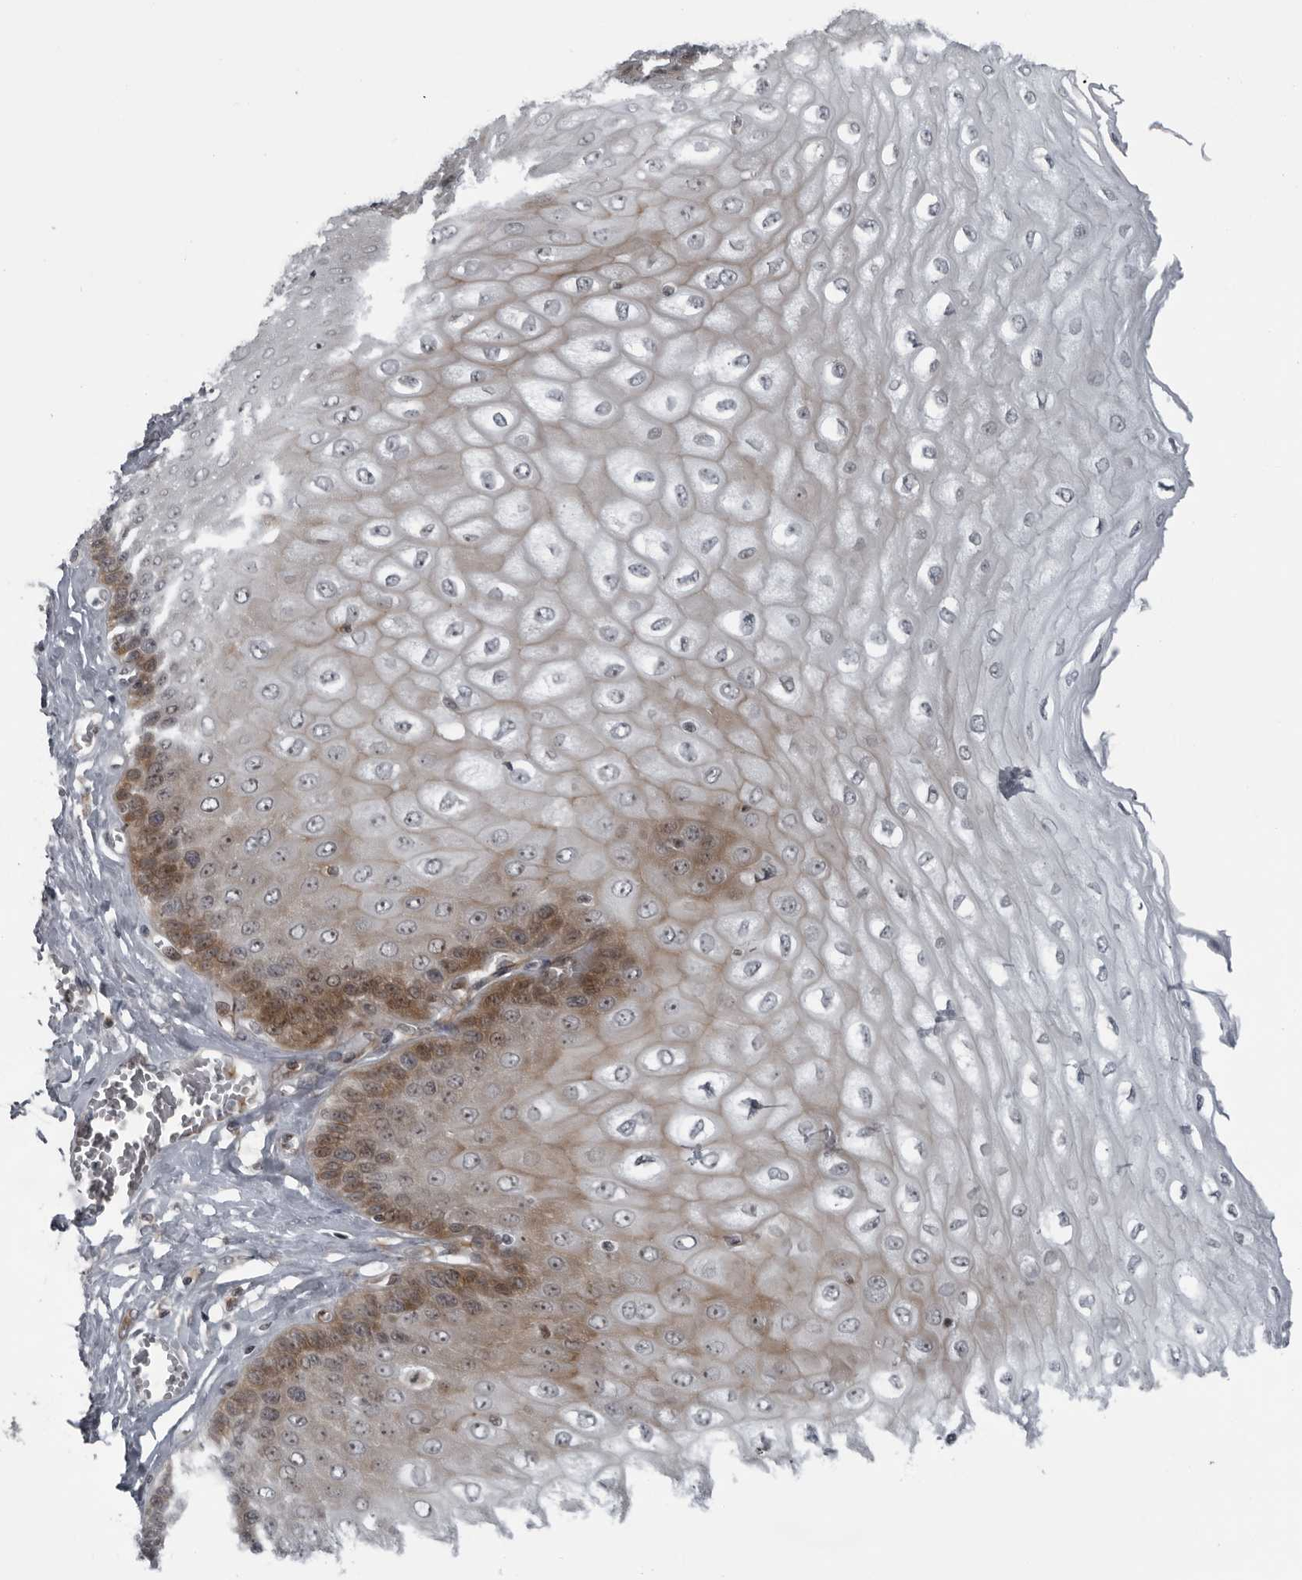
{"staining": {"intensity": "moderate", "quantity": "25%-75%", "location": "cytoplasmic/membranous,nuclear"}, "tissue": "esophagus", "cell_type": "Squamous epithelial cells", "image_type": "normal", "snomed": [{"axis": "morphology", "description": "Normal tissue, NOS"}, {"axis": "topography", "description": "Esophagus"}], "caption": "IHC micrograph of unremarkable esophagus: human esophagus stained using immunohistochemistry shows medium levels of moderate protein expression localized specifically in the cytoplasmic/membranous,nuclear of squamous epithelial cells, appearing as a cytoplasmic/membranous,nuclear brown color.", "gene": "FAM102B", "patient": {"sex": "male", "age": 60}}